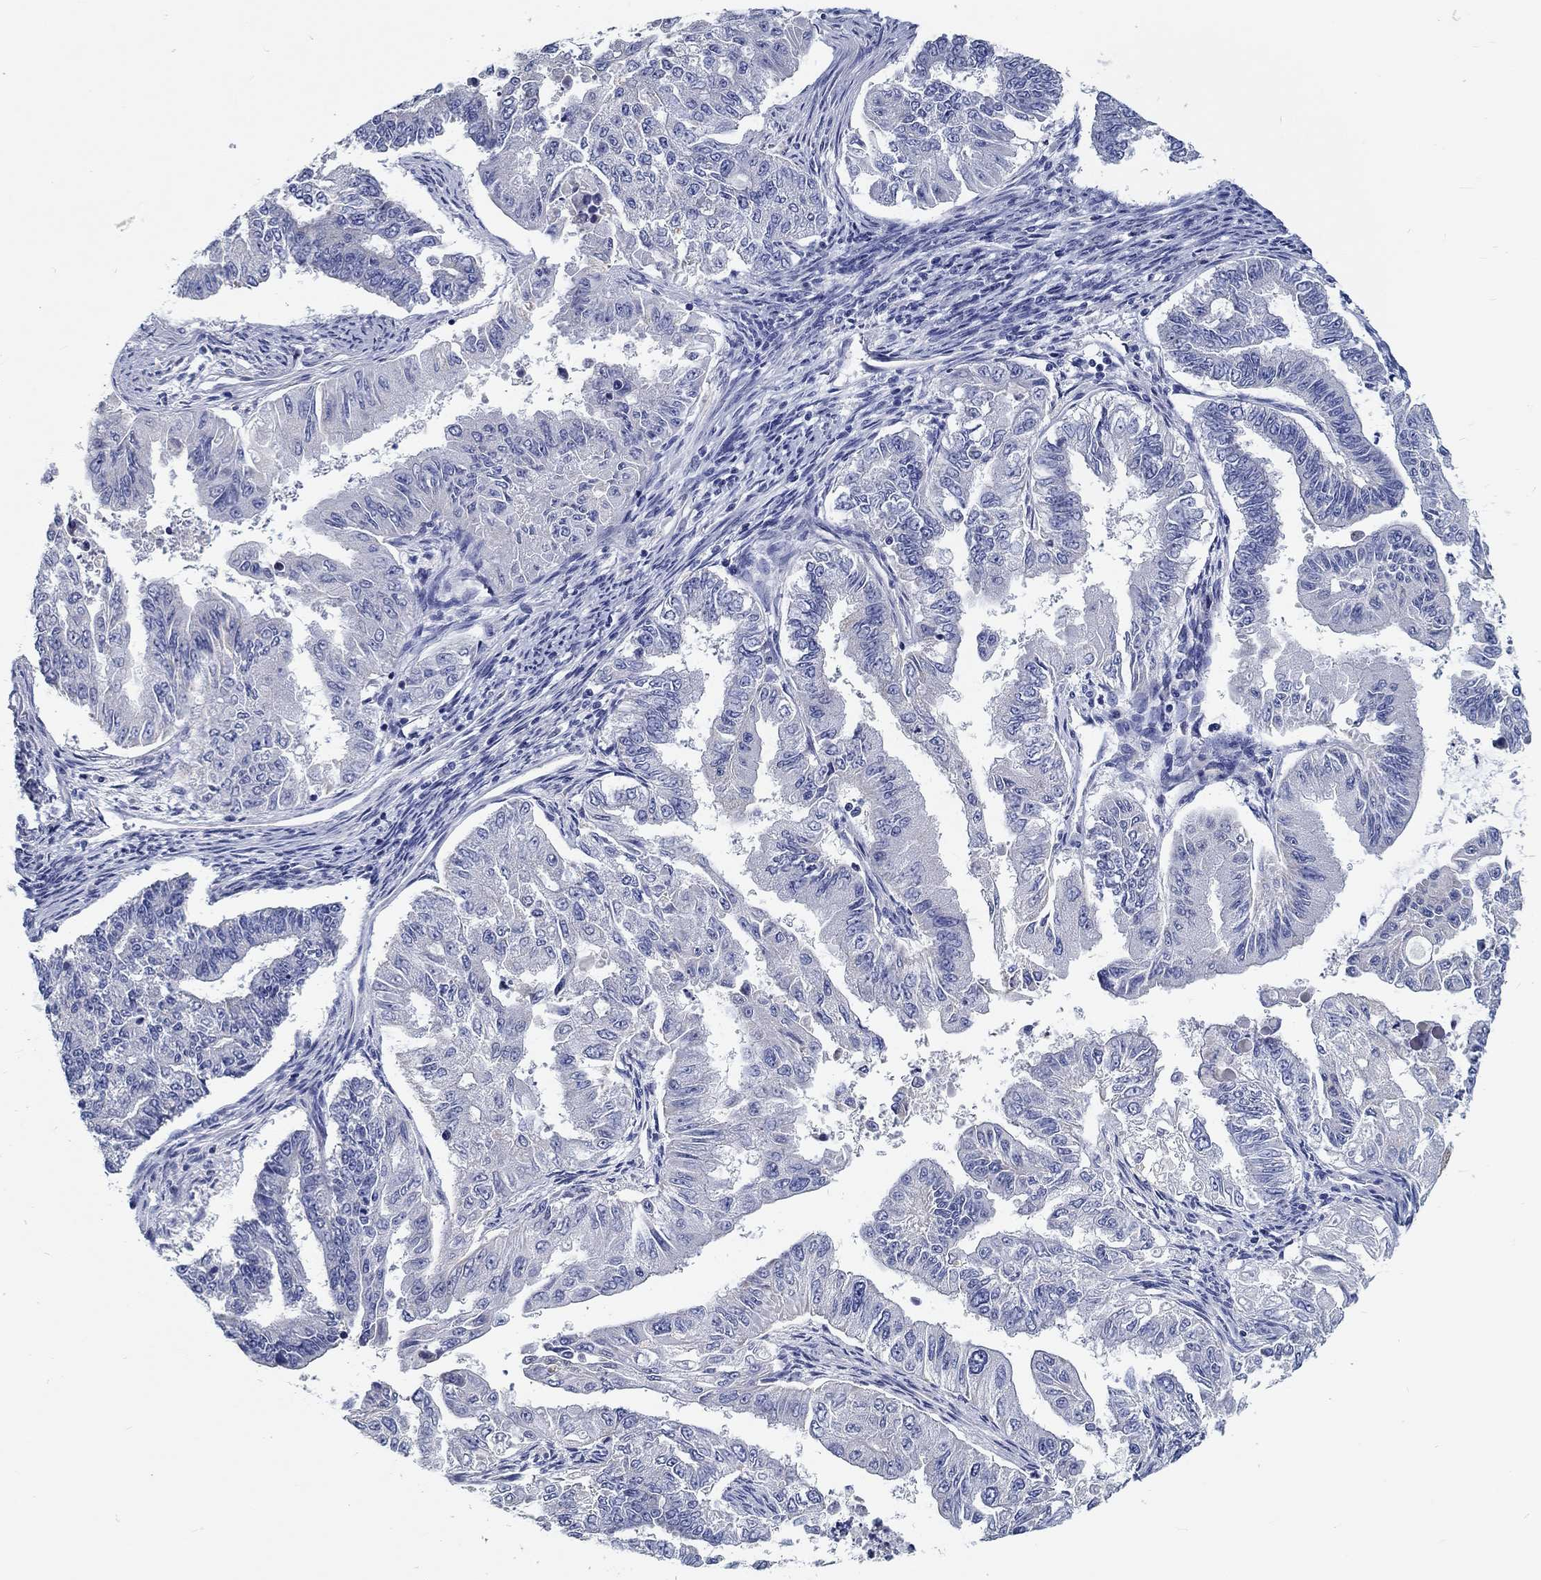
{"staining": {"intensity": "negative", "quantity": "none", "location": "none"}, "tissue": "endometrial cancer", "cell_type": "Tumor cells", "image_type": "cancer", "snomed": [{"axis": "morphology", "description": "Adenocarcinoma, NOS"}, {"axis": "topography", "description": "Uterus"}], "caption": "This is an immunohistochemistry (IHC) image of endometrial adenocarcinoma. There is no expression in tumor cells.", "gene": "MYBPC1", "patient": {"sex": "female", "age": 59}}